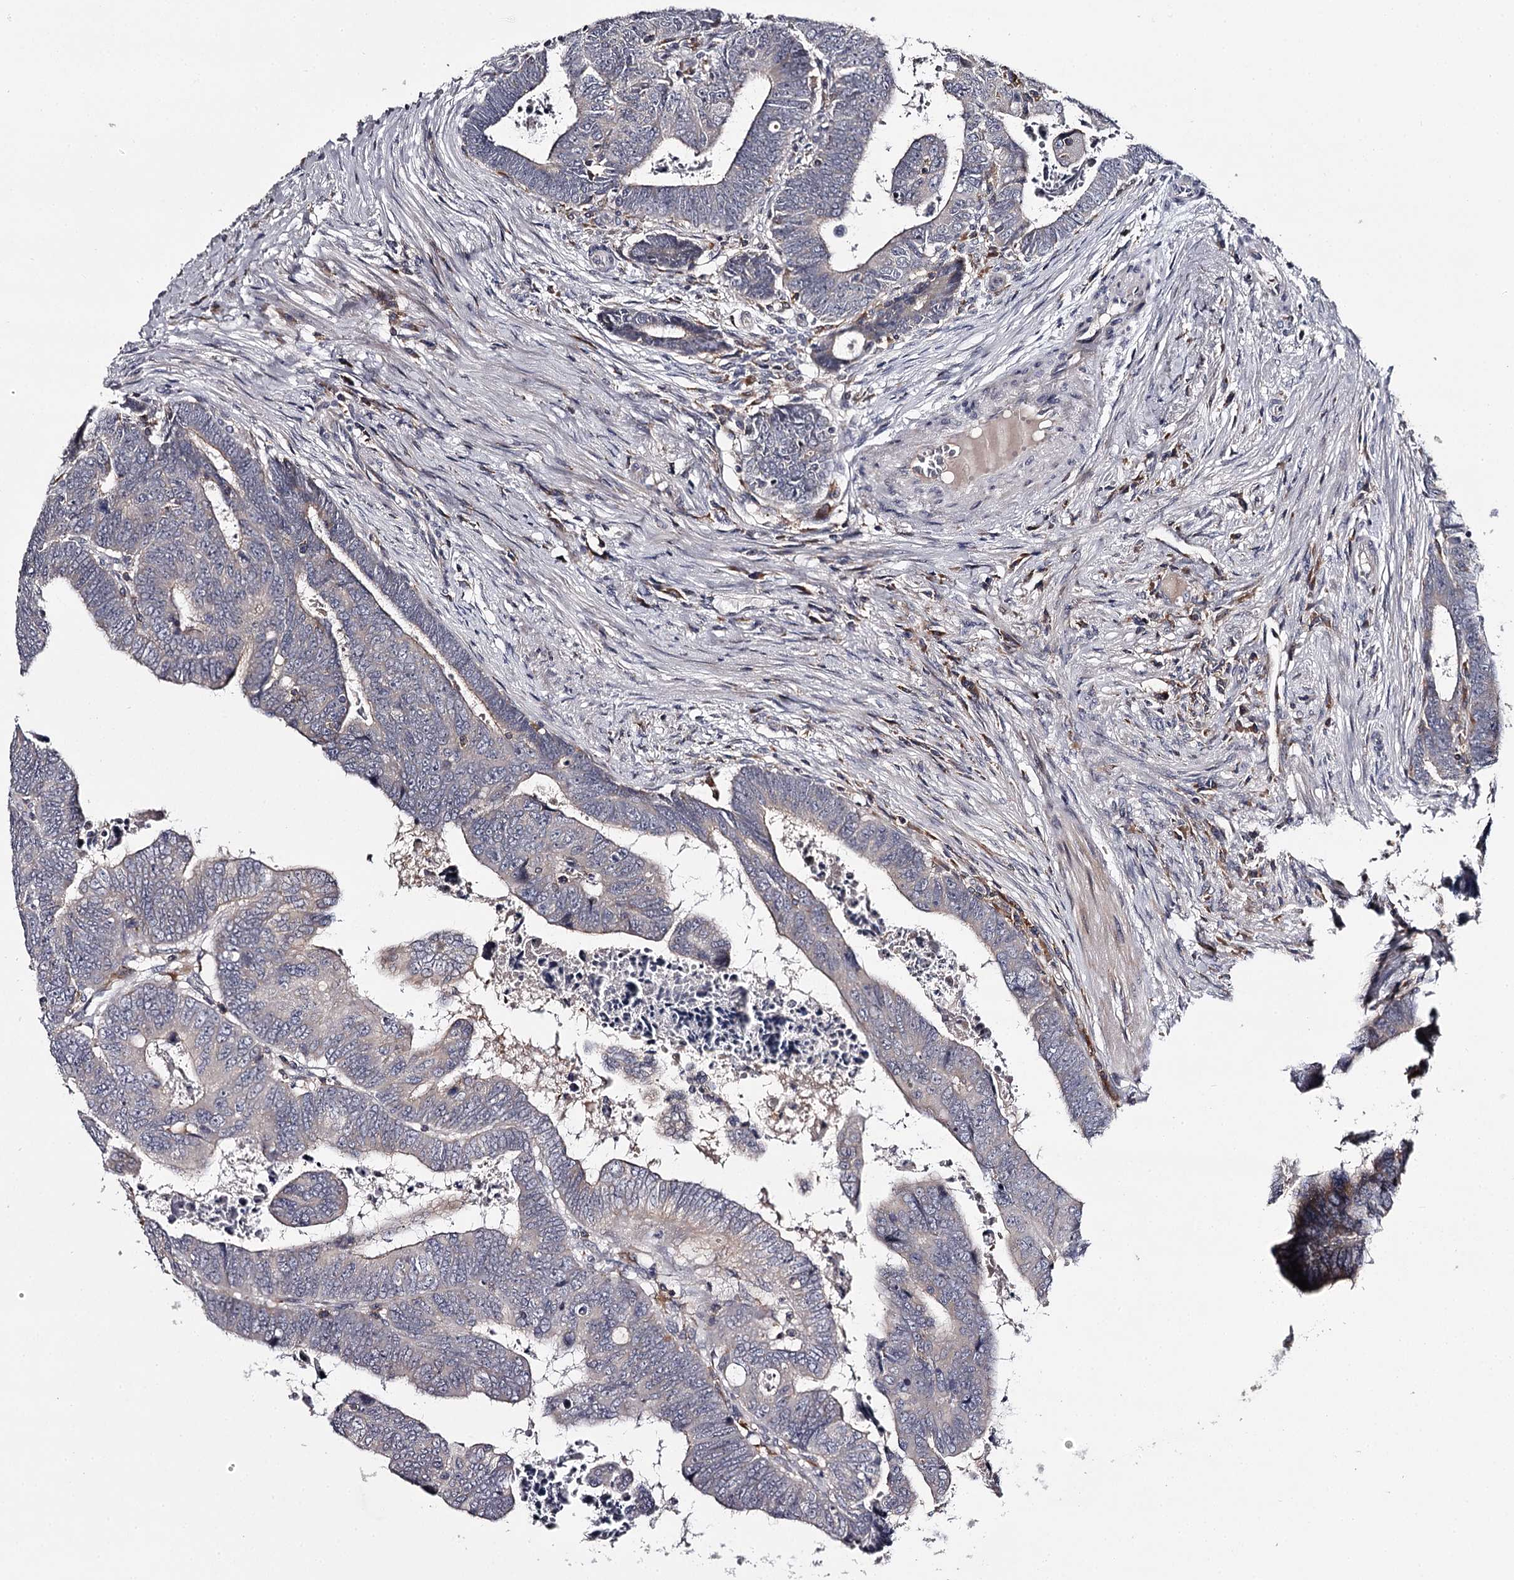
{"staining": {"intensity": "negative", "quantity": "none", "location": "none"}, "tissue": "colorectal cancer", "cell_type": "Tumor cells", "image_type": "cancer", "snomed": [{"axis": "morphology", "description": "Normal tissue, NOS"}, {"axis": "morphology", "description": "Adenocarcinoma, NOS"}, {"axis": "topography", "description": "Rectum"}], "caption": "The IHC micrograph has no significant expression in tumor cells of colorectal cancer (adenocarcinoma) tissue. The staining is performed using DAB (3,3'-diaminobenzidine) brown chromogen with nuclei counter-stained in using hematoxylin.", "gene": "RASSF6", "patient": {"sex": "female", "age": 65}}